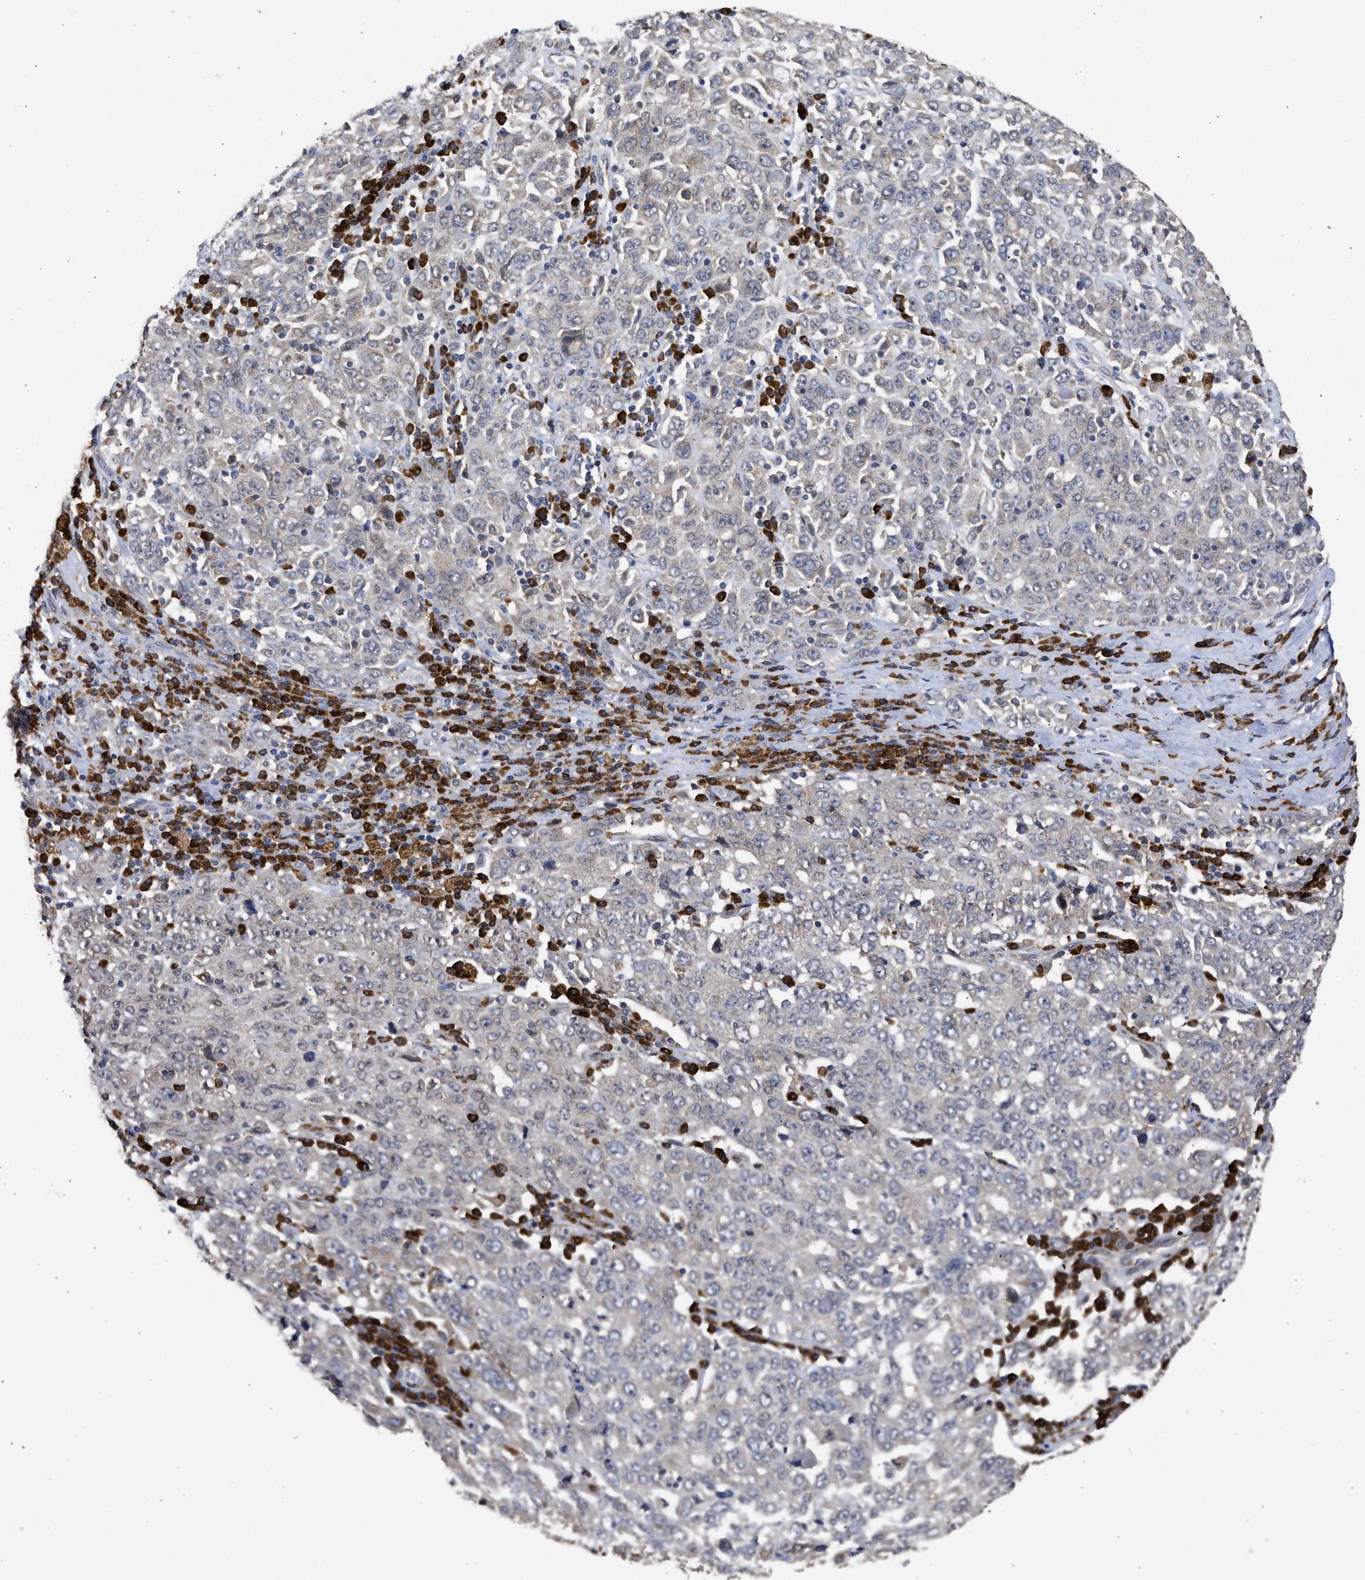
{"staining": {"intensity": "weak", "quantity": "25%-75%", "location": "cytoplasmic/membranous"}, "tissue": "ovarian cancer", "cell_type": "Tumor cells", "image_type": "cancer", "snomed": [{"axis": "morphology", "description": "Carcinoma, endometroid"}, {"axis": "topography", "description": "Ovary"}], "caption": "Immunohistochemistry (DAB (3,3'-diaminobenzidine)) staining of human ovarian cancer demonstrates weak cytoplasmic/membranous protein staining in about 25%-75% of tumor cells.", "gene": "DNAJC1", "patient": {"sex": "female", "age": 62}}